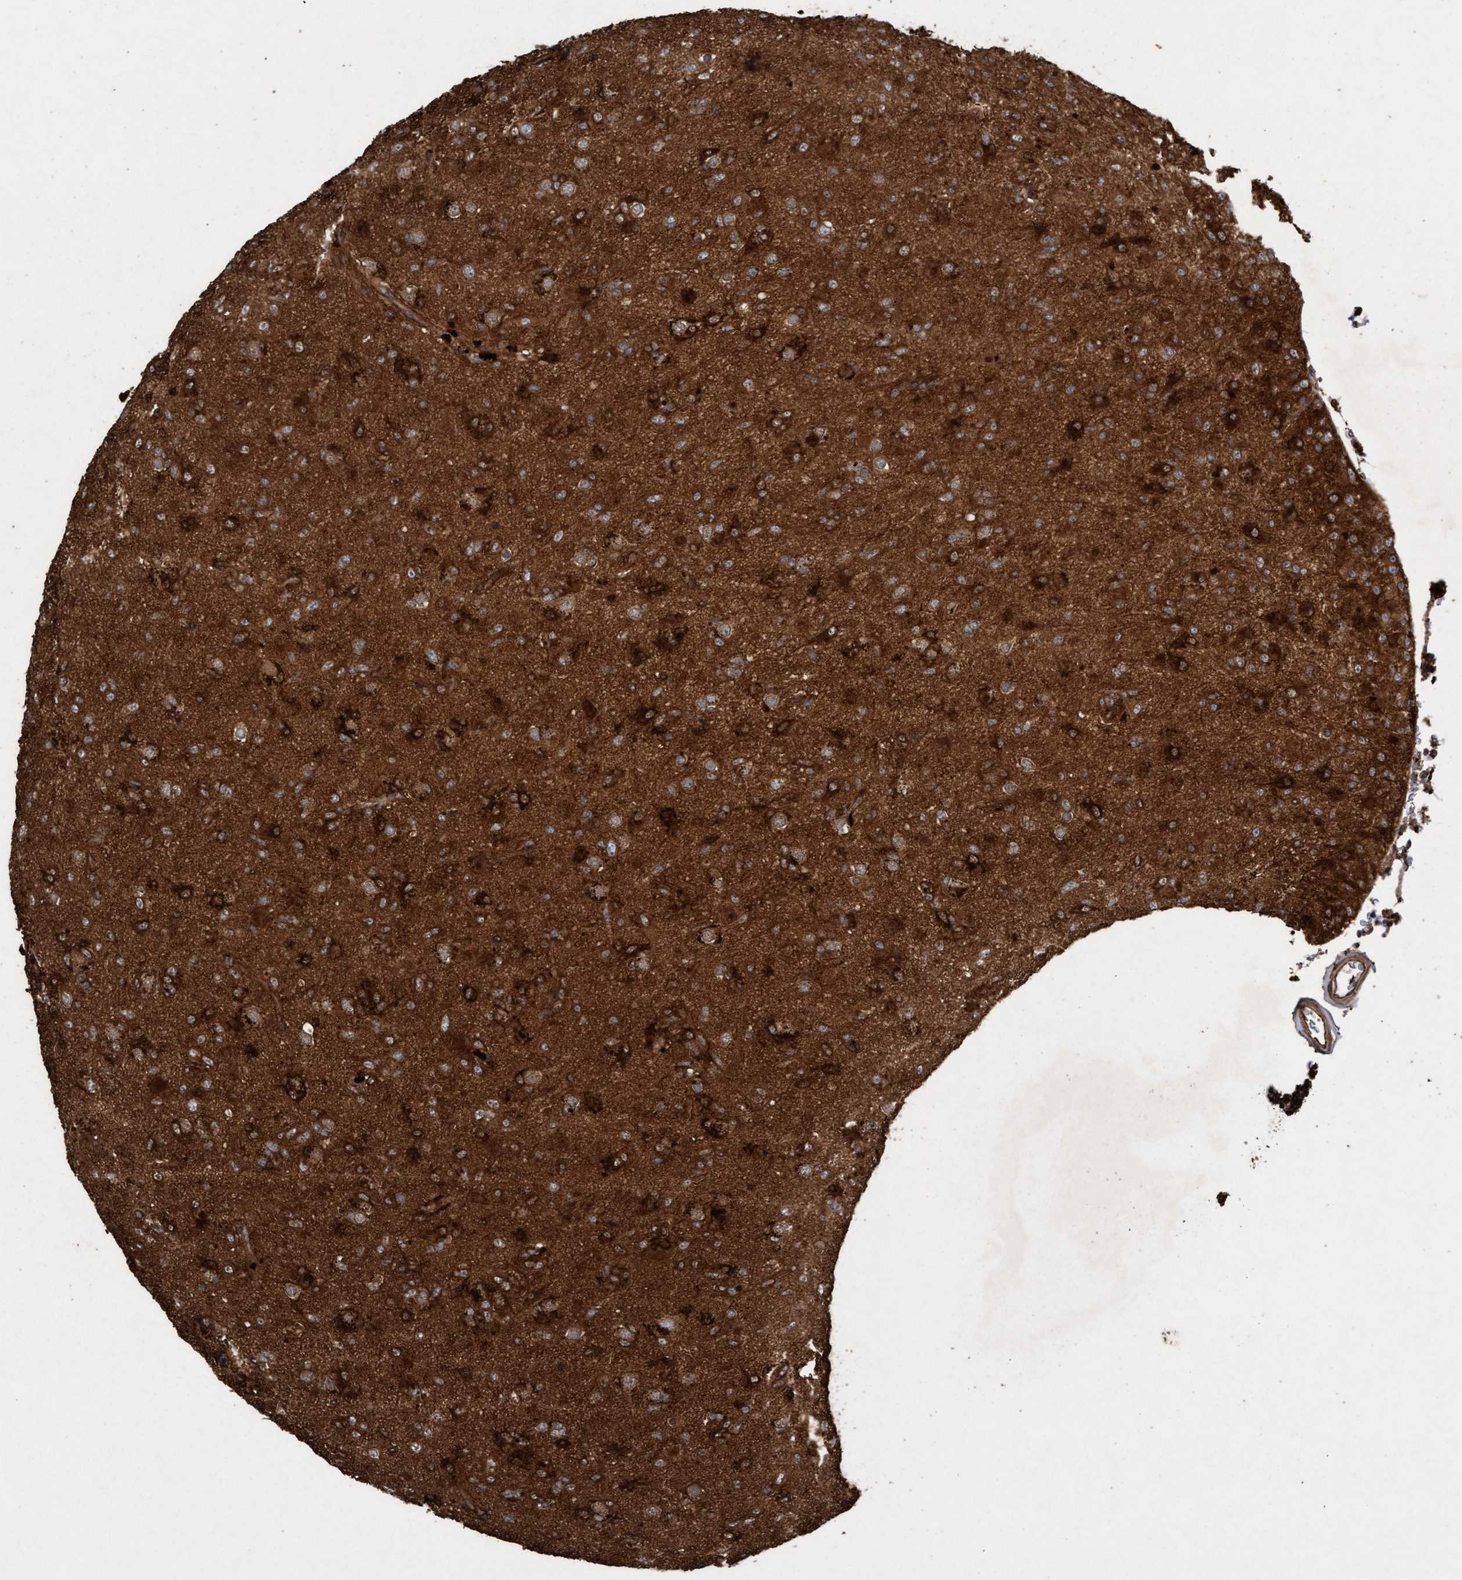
{"staining": {"intensity": "strong", "quantity": ">75%", "location": "cytoplasmic/membranous"}, "tissue": "glioma", "cell_type": "Tumor cells", "image_type": "cancer", "snomed": [{"axis": "morphology", "description": "Glioma, malignant, Low grade"}, {"axis": "topography", "description": "Brain"}], "caption": "Strong cytoplasmic/membranous staining is seen in about >75% of tumor cells in malignant low-grade glioma.", "gene": "CDC42EP4", "patient": {"sex": "male", "age": 65}}